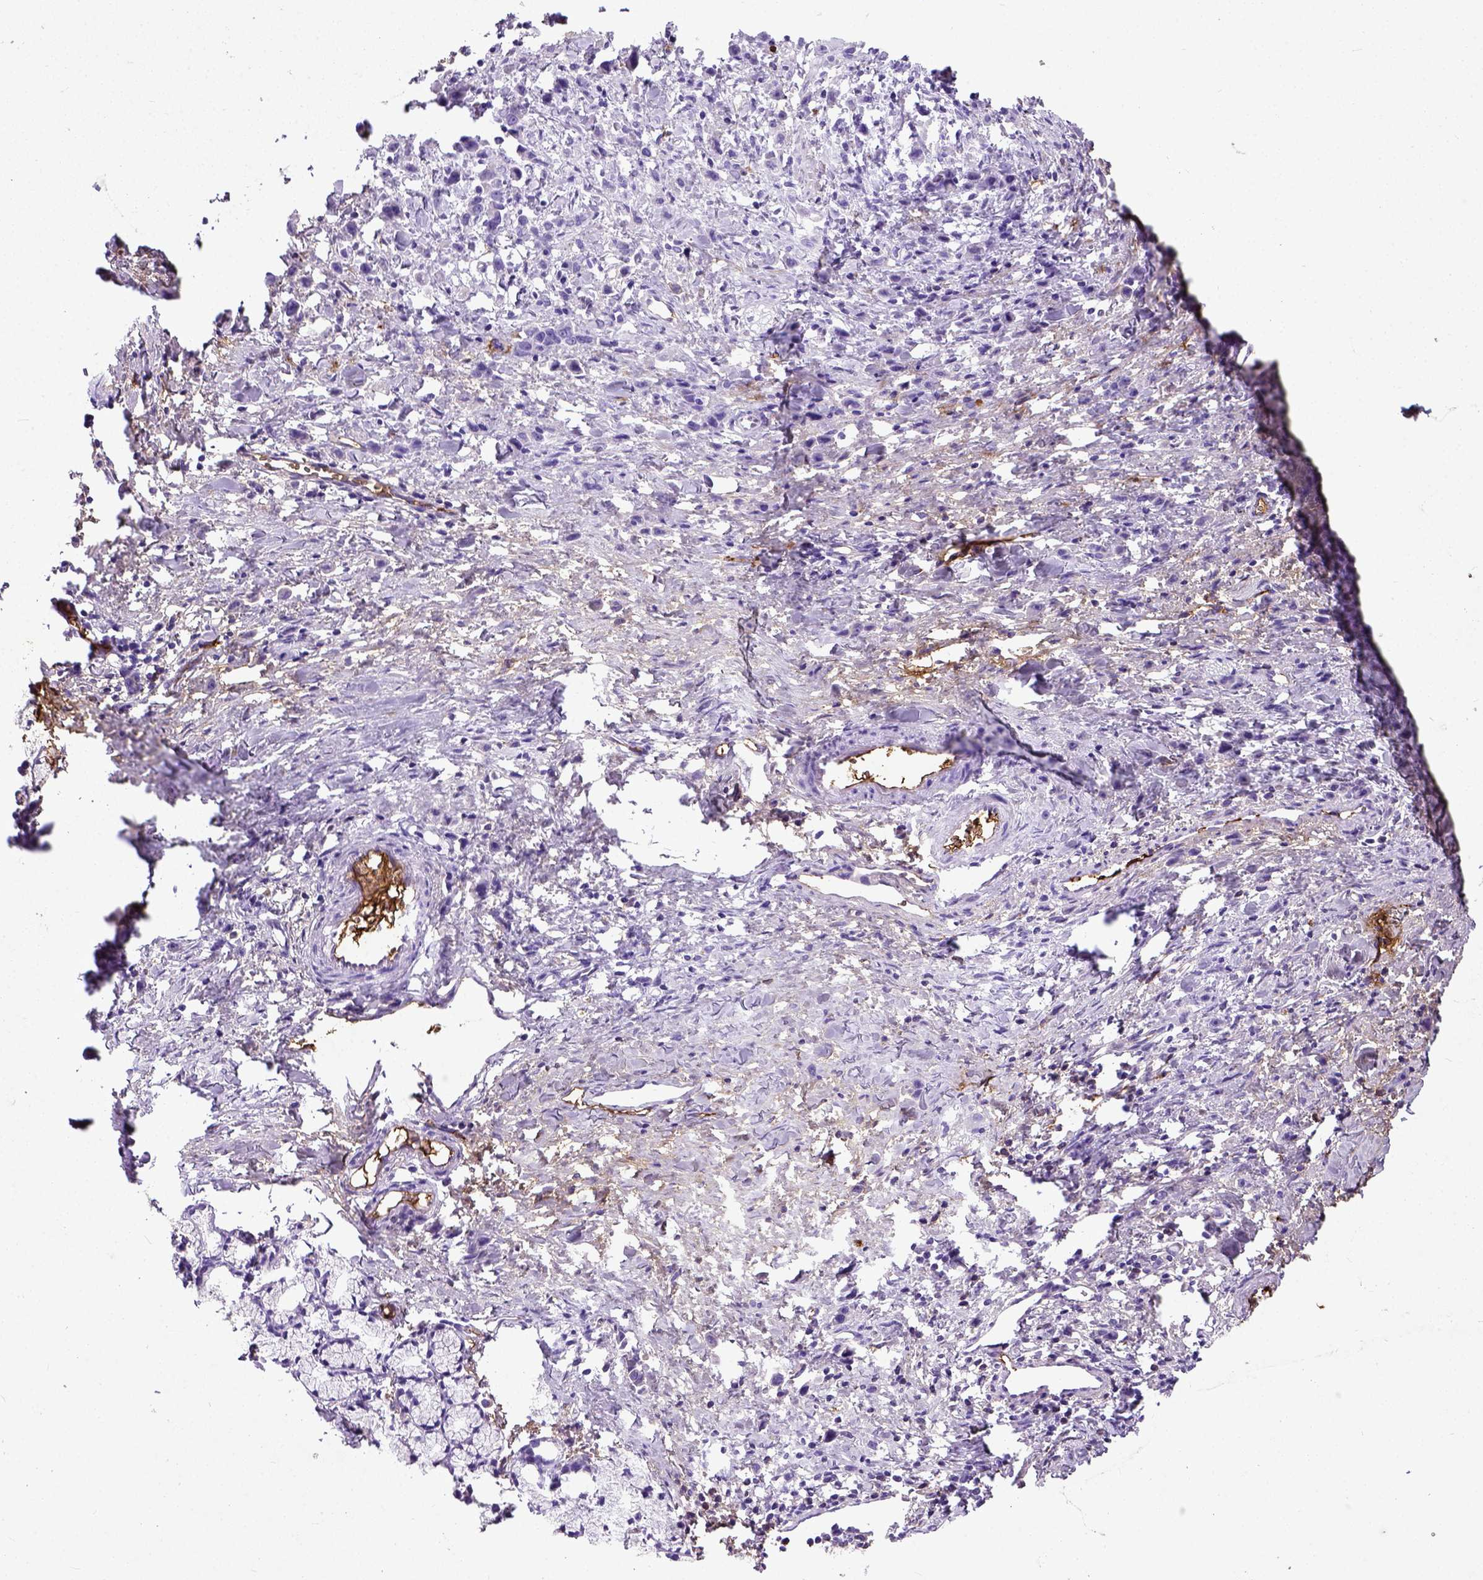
{"staining": {"intensity": "negative", "quantity": "none", "location": "none"}, "tissue": "stomach cancer", "cell_type": "Tumor cells", "image_type": "cancer", "snomed": [{"axis": "morphology", "description": "Adenocarcinoma, NOS"}, {"axis": "topography", "description": "Stomach"}], "caption": "This is an immunohistochemistry histopathology image of adenocarcinoma (stomach). There is no expression in tumor cells.", "gene": "ADAMTS8", "patient": {"sex": "male", "age": 47}}